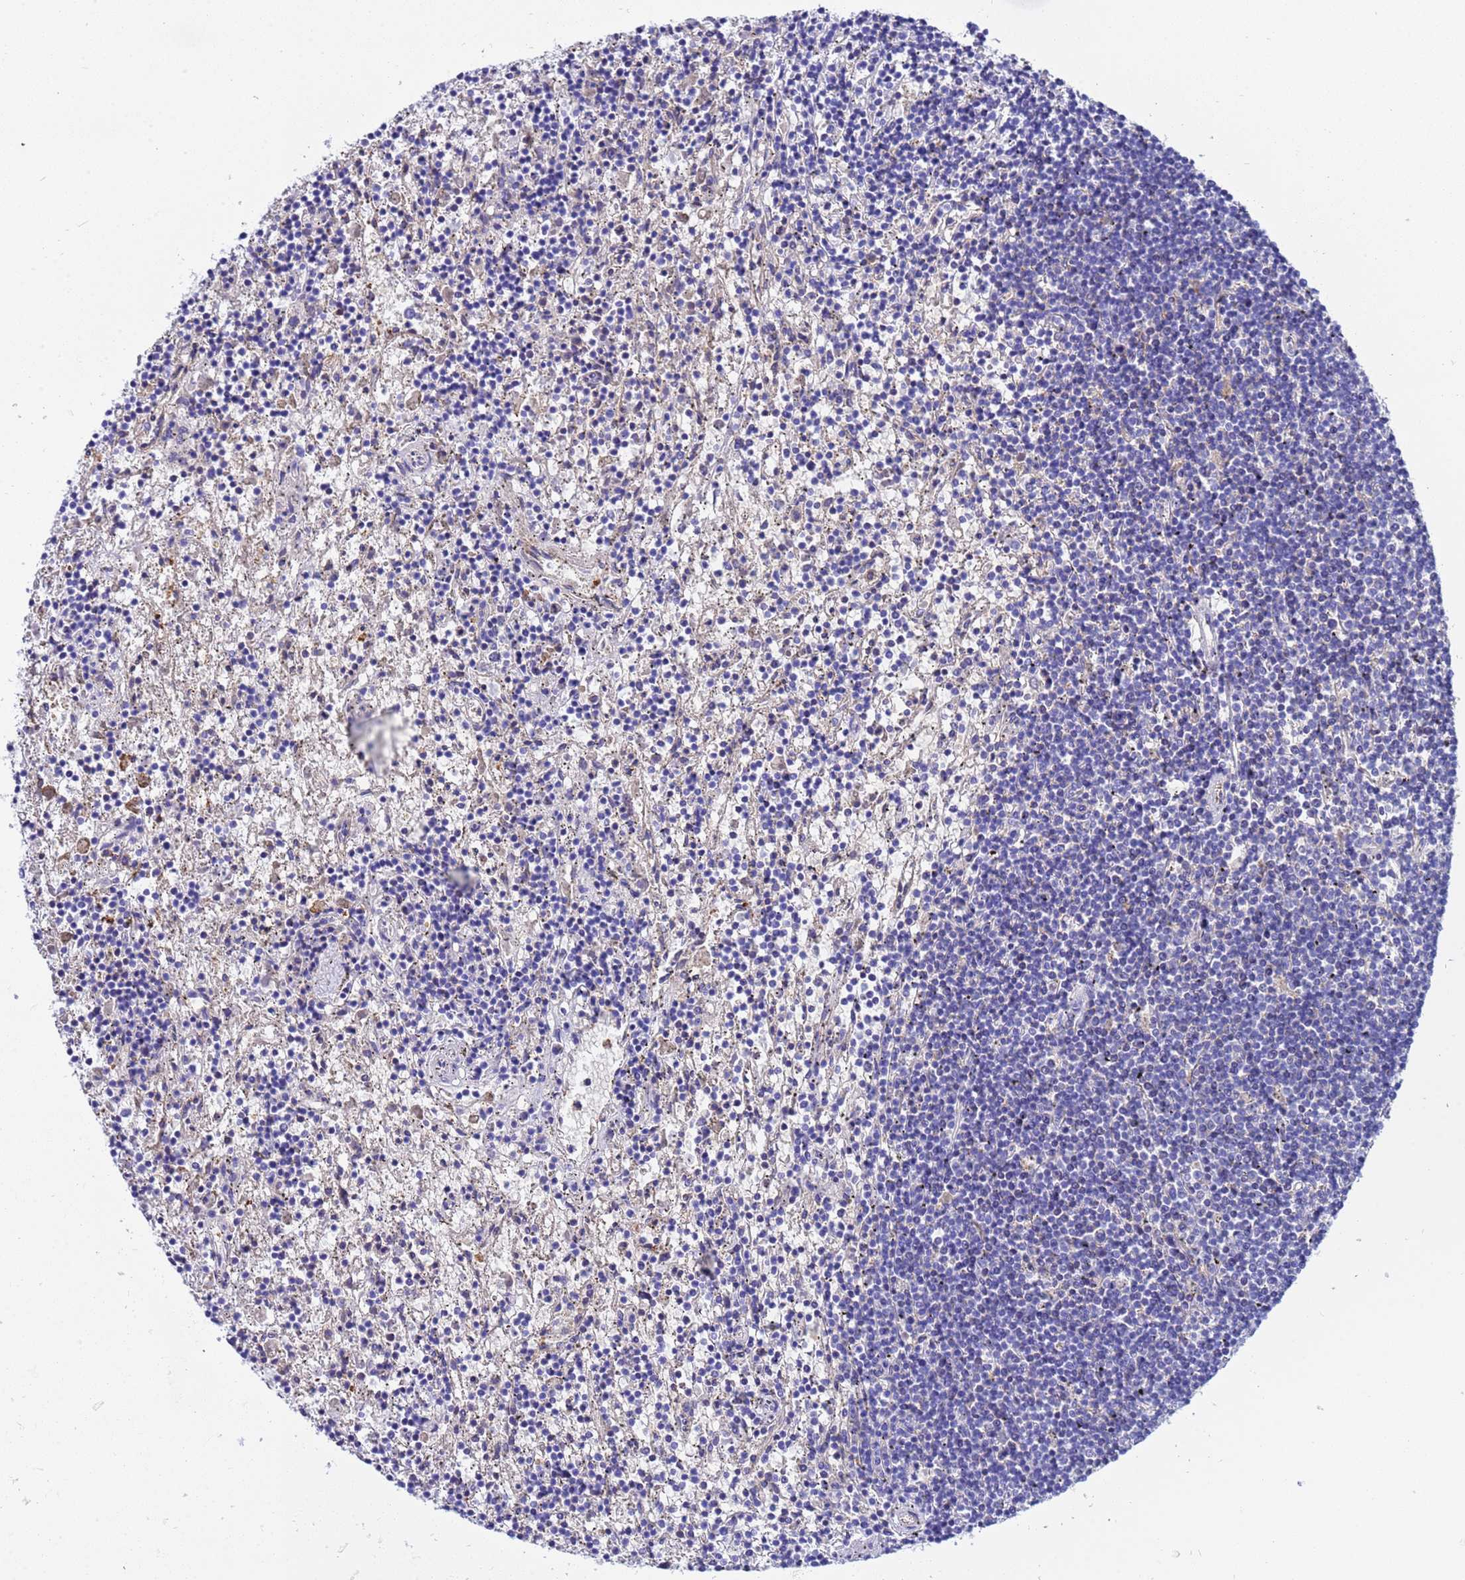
{"staining": {"intensity": "negative", "quantity": "none", "location": "none"}, "tissue": "lymphoma", "cell_type": "Tumor cells", "image_type": "cancer", "snomed": [{"axis": "morphology", "description": "Malignant lymphoma, non-Hodgkin's type, Low grade"}, {"axis": "topography", "description": "Spleen"}], "caption": "The immunohistochemistry histopathology image has no significant expression in tumor cells of low-grade malignant lymphoma, non-Hodgkin's type tissue.", "gene": "H1-7", "patient": {"sex": "male", "age": 76}}